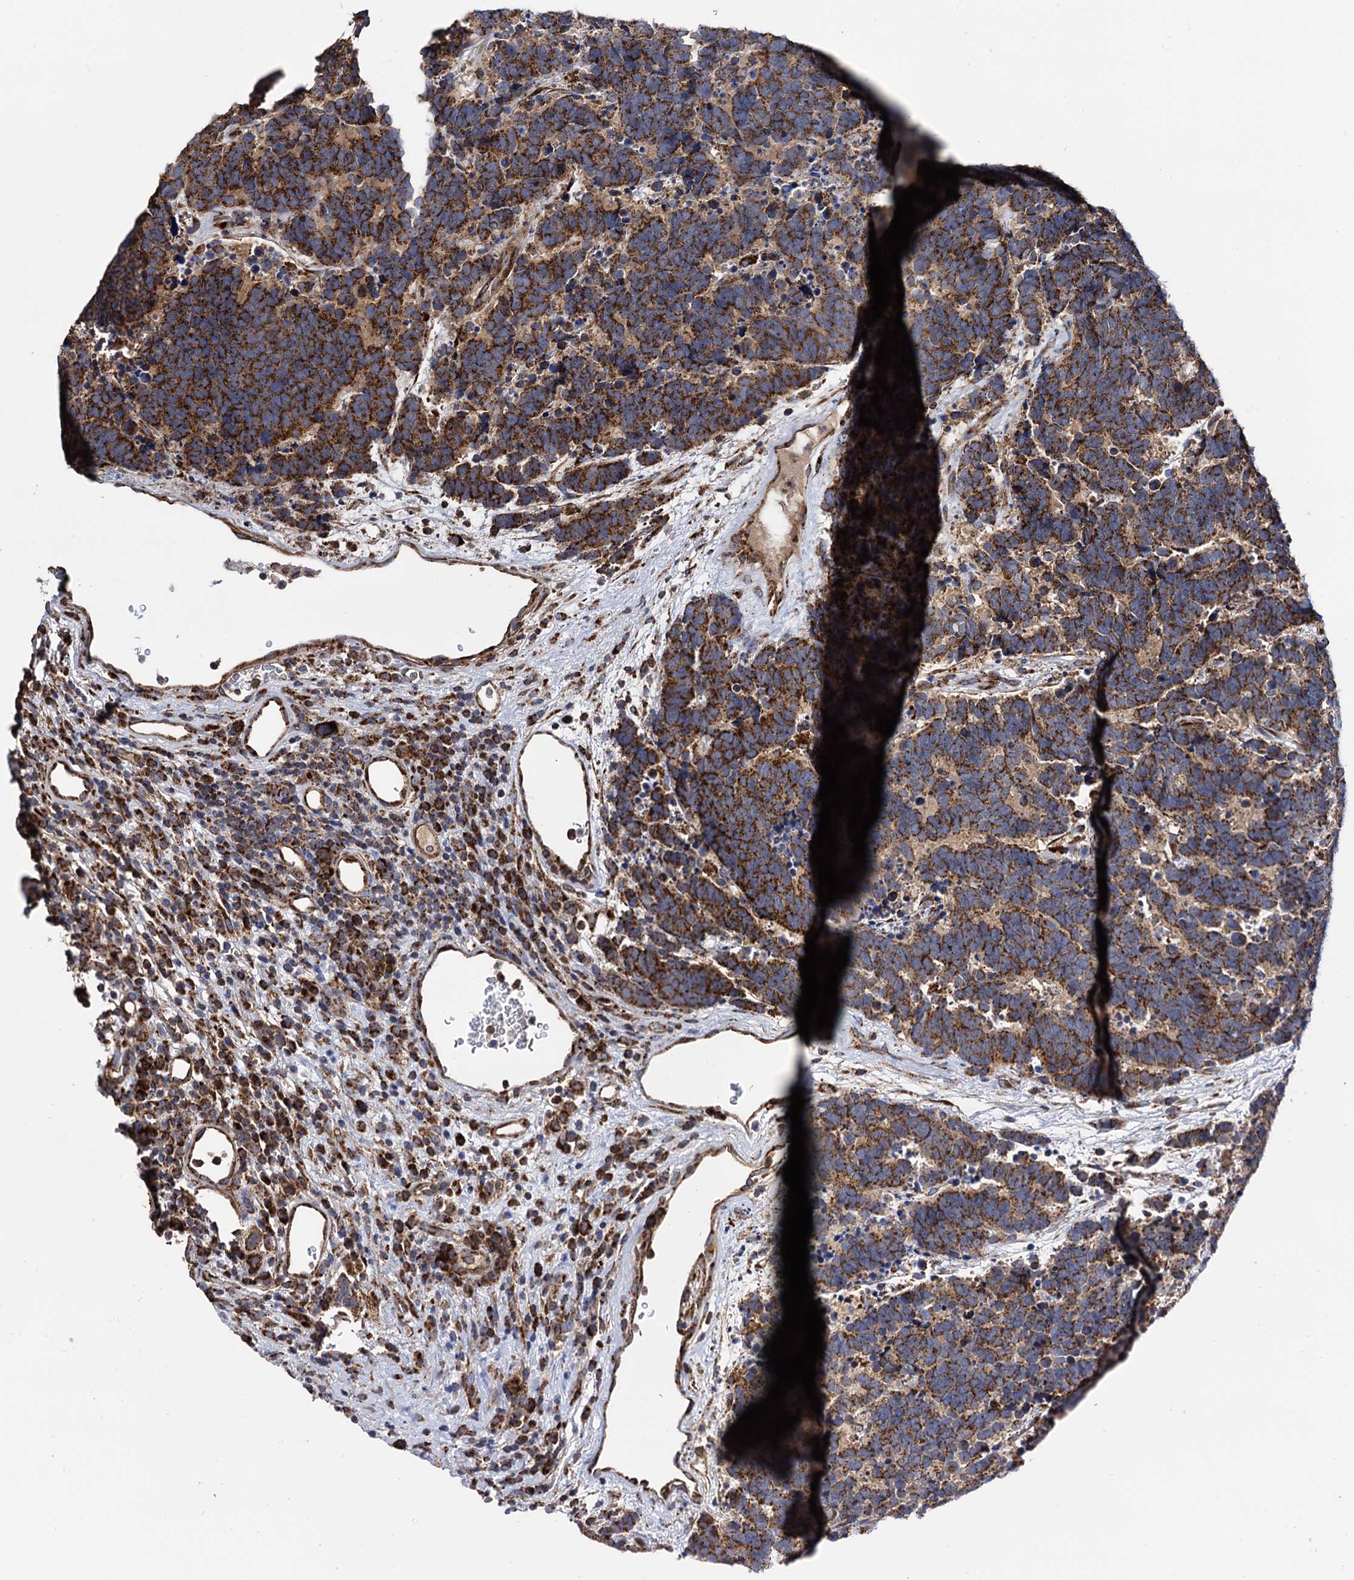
{"staining": {"intensity": "strong", "quantity": ">75%", "location": "cytoplasmic/membranous"}, "tissue": "carcinoid", "cell_type": "Tumor cells", "image_type": "cancer", "snomed": [{"axis": "morphology", "description": "Carcinoma, NOS"}, {"axis": "morphology", "description": "Carcinoid, malignant, NOS"}, {"axis": "topography", "description": "Urinary bladder"}], "caption": "Protein positivity by IHC displays strong cytoplasmic/membranous staining in about >75% of tumor cells in malignant carcinoid.", "gene": "IQCH", "patient": {"sex": "male", "age": 57}}